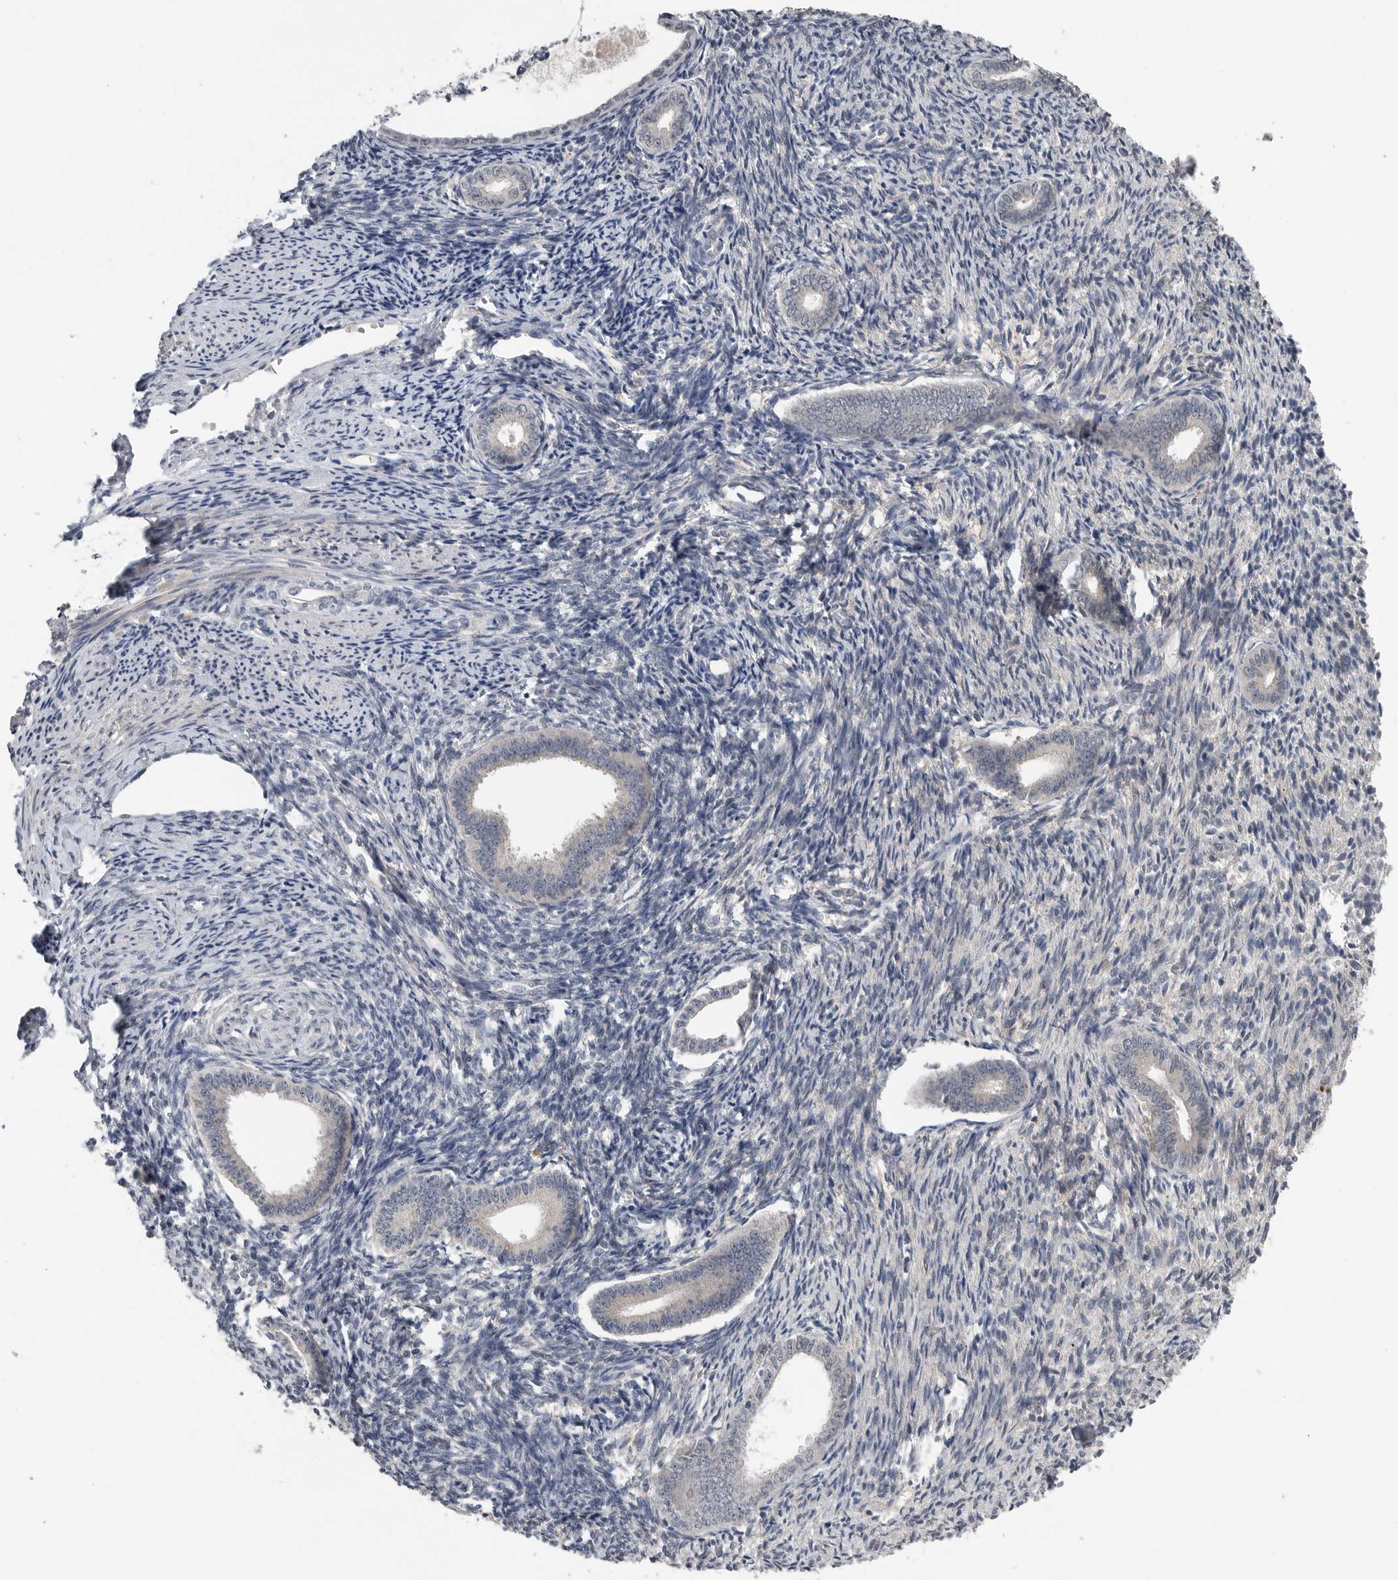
{"staining": {"intensity": "negative", "quantity": "none", "location": "none"}, "tissue": "endometrium", "cell_type": "Cells in endometrial stroma", "image_type": "normal", "snomed": [{"axis": "morphology", "description": "Normal tissue, NOS"}, {"axis": "topography", "description": "Endometrium"}], "caption": "There is no significant expression in cells in endometrial stroma of endometrium. (DAB immunohistochemistry (IHC), high magnification).", "gene": "SCP2", "patient": {"sex": "female", "age": 56}}